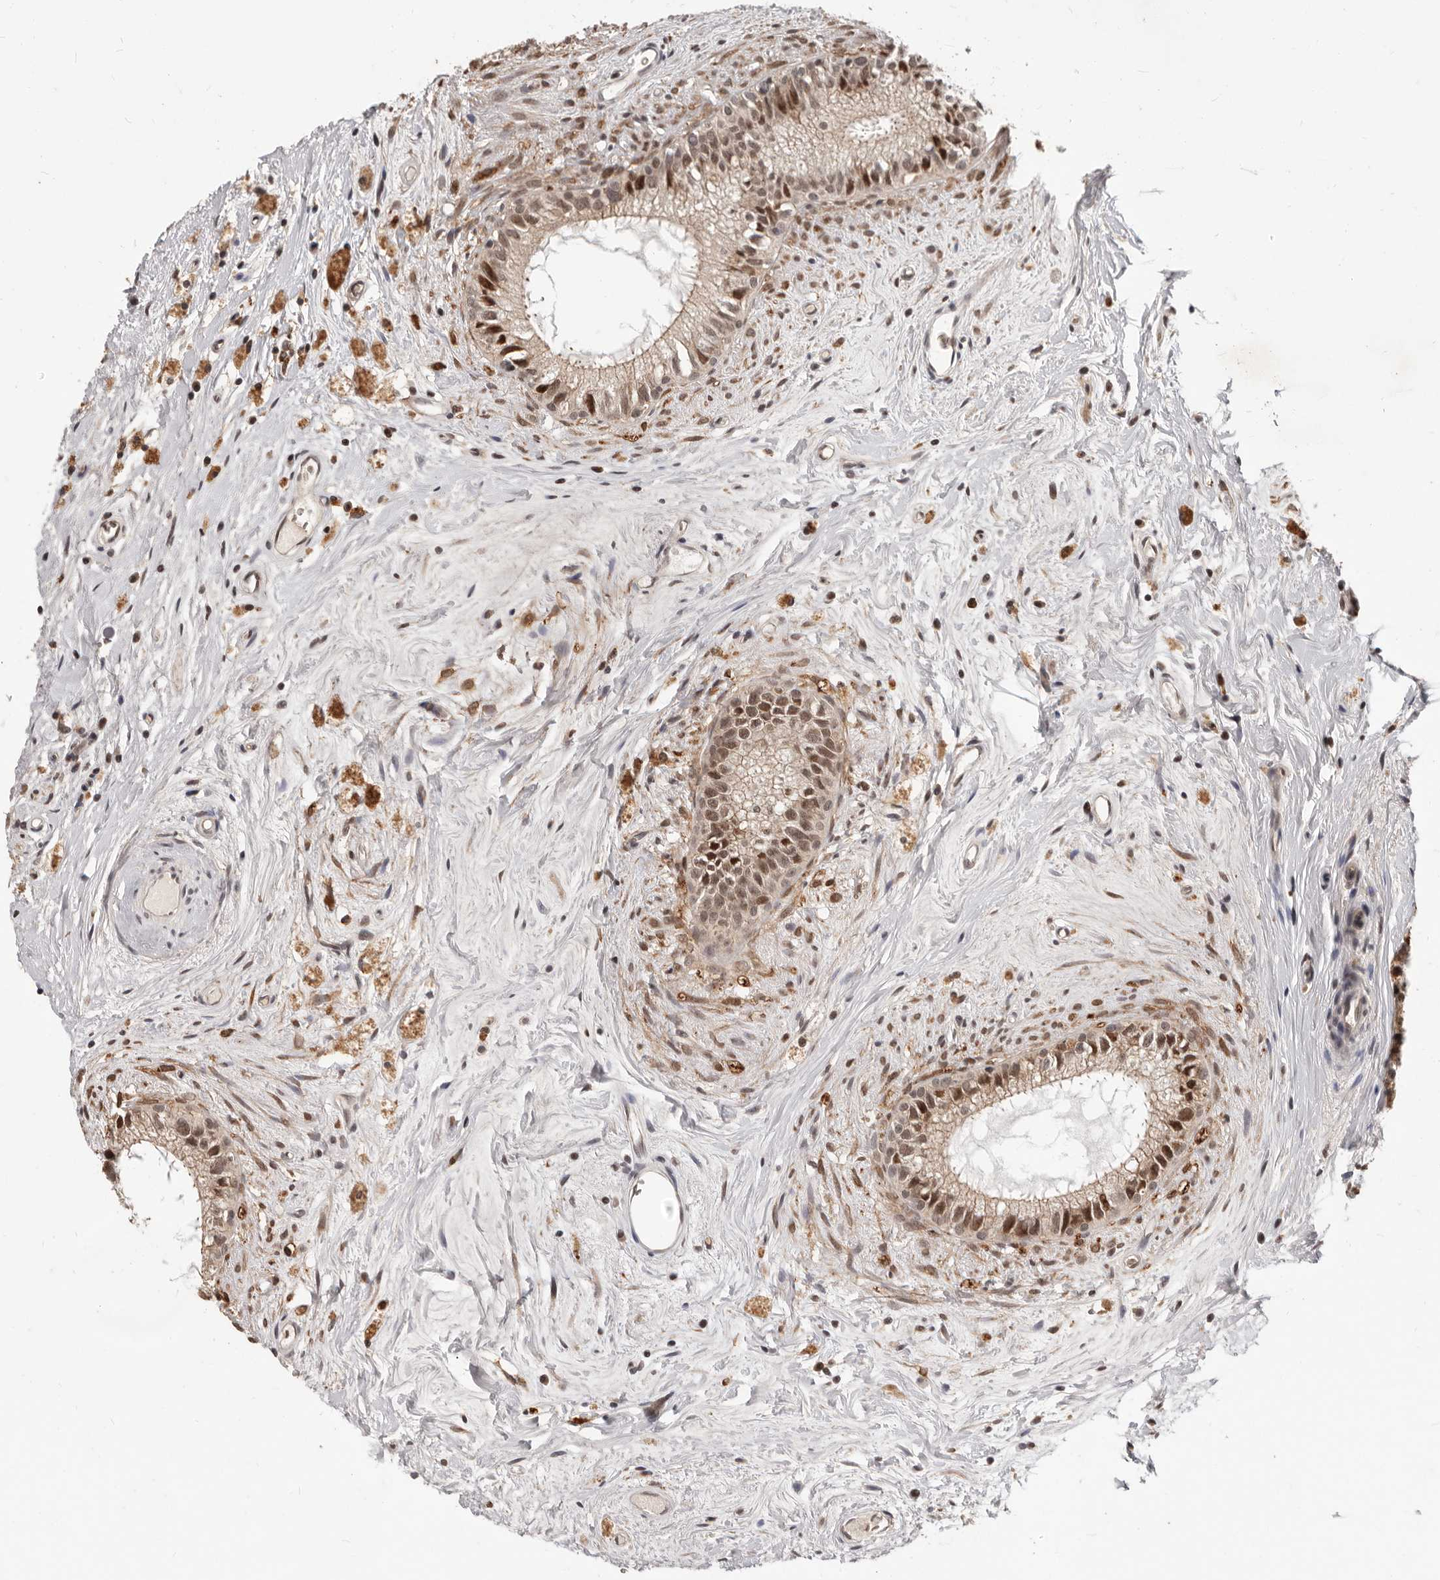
{"staining": {"intensity": "moderate", "quantity": ">75%", "location": "nuclear"}, "tissue": "epididymis", "cell_type": "Glandular cells", "image_type": "normal", "snomed": [{"axis": "morphology", "description": "Normal tissue, NOS"}, {"axis": "topography", "description": "Epididymis"}], "caption": "Brown immunohistochemical staining in benign human epididymis exhibits moderate nuclear expression in about >75% of glandular cells. (DAB (3,3'-diaminobenzidine) = brown stain, brightfield microscopy at high magnification).", "gene": "NCOA3", "patient": {"sex": "male", "age": 80}}